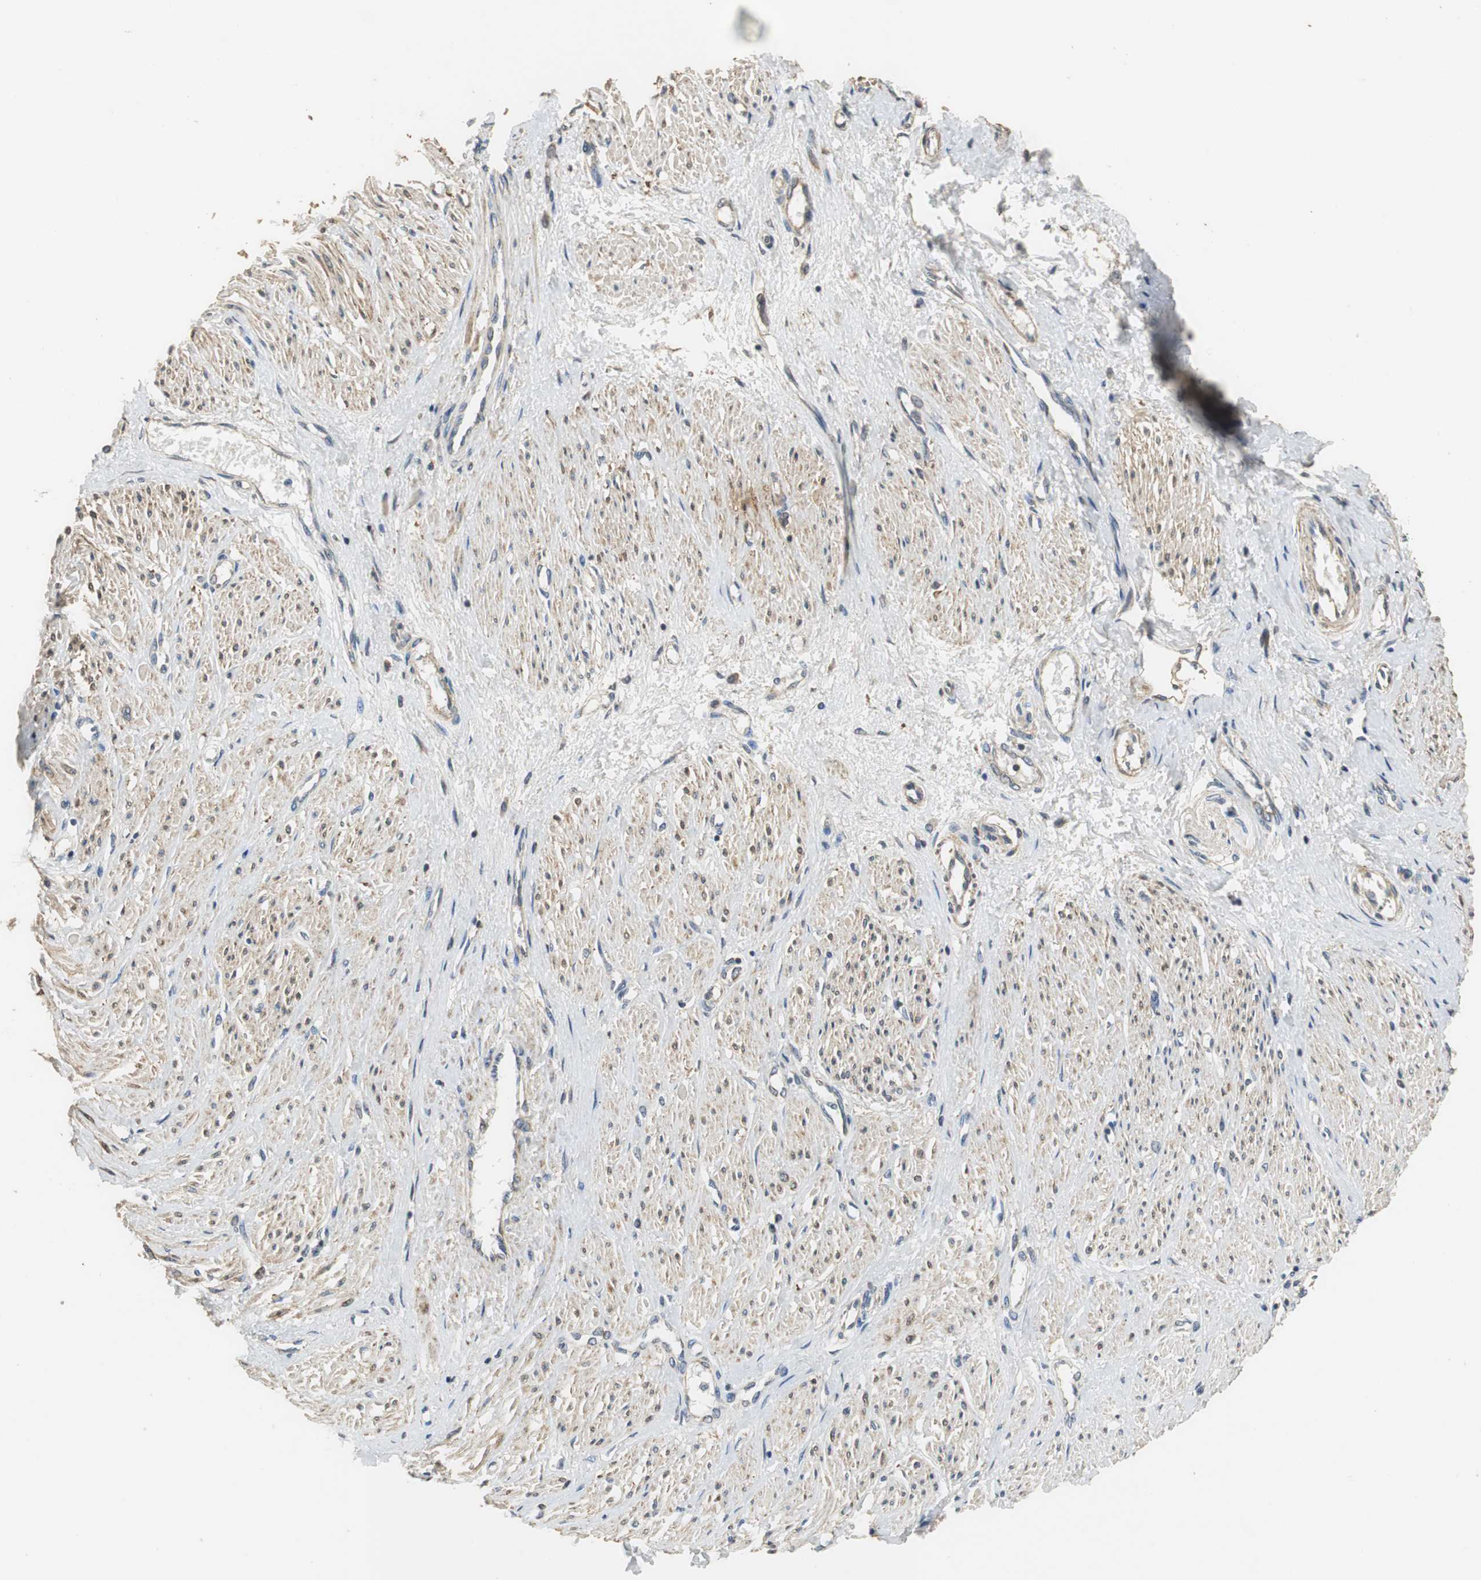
{"staining": {"intensity": "moderate", "quantity": ">75%", "location": "cytoplasmic/membranous"}, "tissue": "smooth muscle", "cell_type": "Smooth muscle cells", "image_type": "normal", "snomed": [{"axis": "morphology", "description": "Normal tissue, NOS"}, {"axis": "topography", "description": "Smooth muscle"}, {"axis": "topography", "description": "Uterus"}], "caption": "Smooth muscle stained with DAB (3,3'-diaminobenzidine) immunohistochemistry (IHC) displays medium levels of moderate cytoplasmic/membranous expression in about >75% of smooth muscle cells.", "gene": "NNT", "patient": {"sex": "female", "age": 39}}